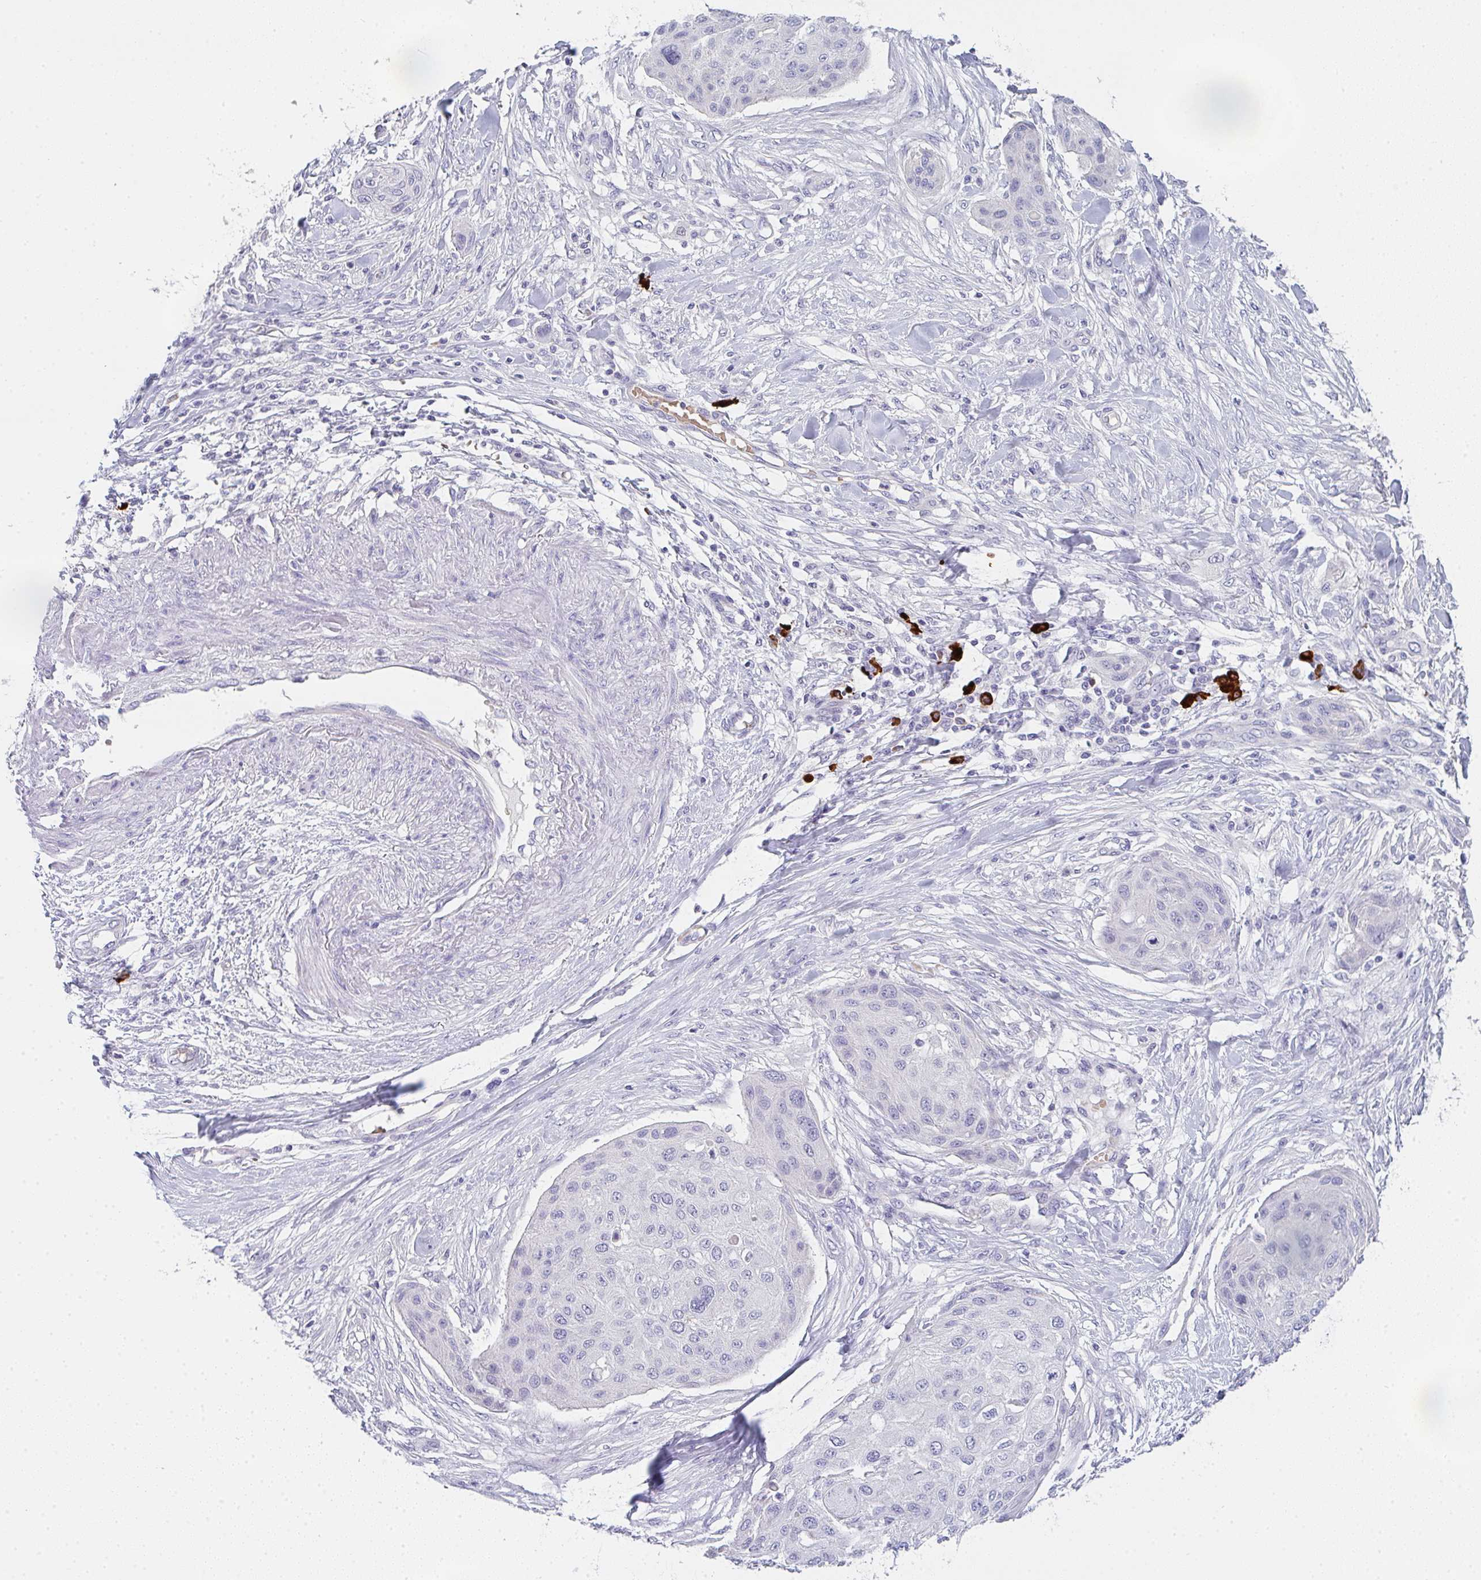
{"staining": {"intensity": "negative", "quantity": "none", "location": "none"}, "tissue": "skin cancer", "cell_type": "Tumor cells", "image_type": "cancer", "snomed": [{"axis": "morphology", "description": "Squamous cell carcinoma, NOS"}, {"axis": "topography", "description": "Skin"}], "caption": "This is a histopathology image of immunohistochemistry (IHC) staining of squamous cell carcinoma (skin), which shows no positivity in tumor cells.", "gene": "CACNA1S", "patient": {"sex": "female", "age": 87}}